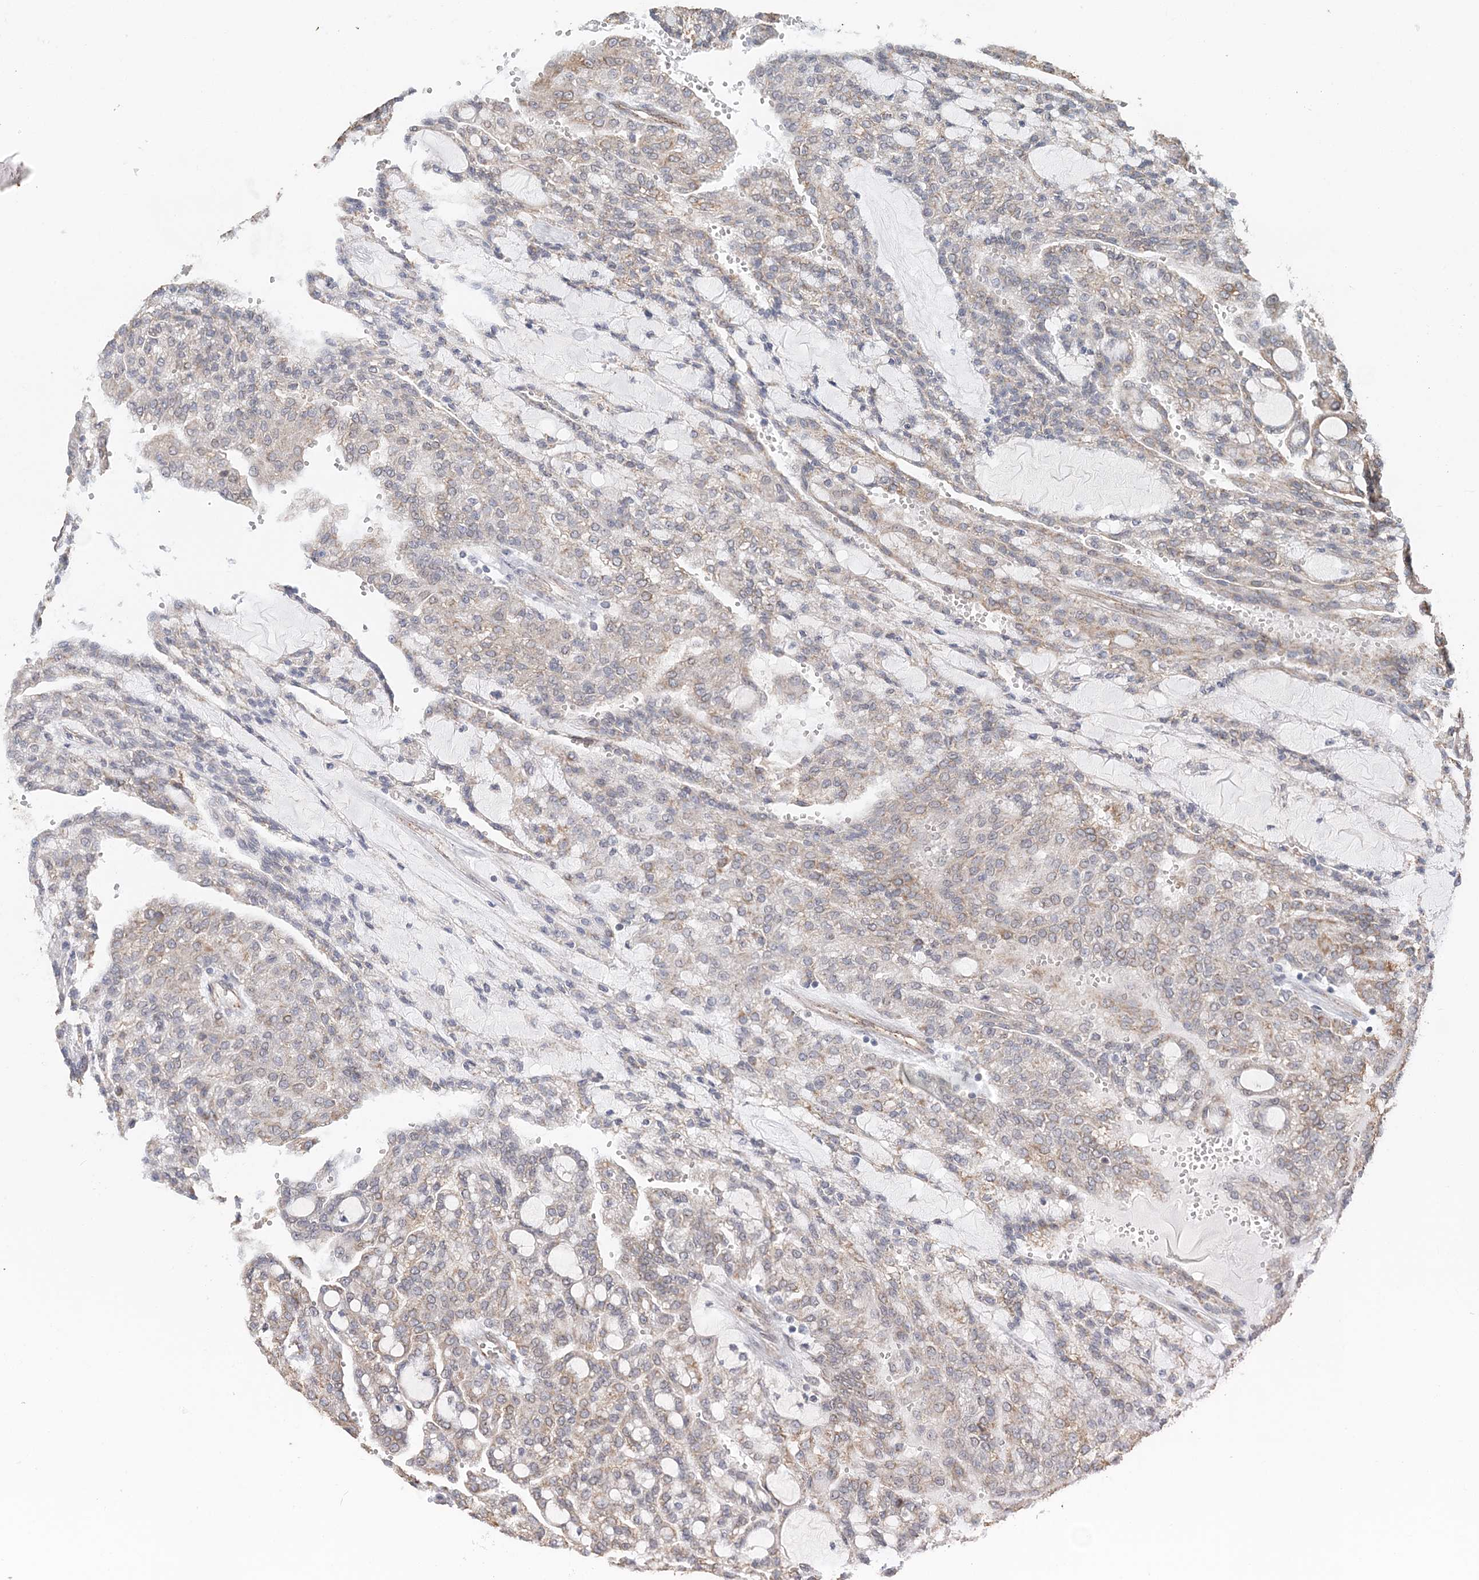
{"staining": {"intensity": "moderate", "quantity": "25%-75%", "location": "cytoplasmic/membranous"}, "tissue": "renal cancer", "cell_type": "Tumor cells", "image_type": "cancer", "snomed": [{"axis": "morphology", "description": "Adenocarcinoma, NOS"}, {"axis": "topography", "description": "Kidney"}], "caption": "Moderate cytoplasmic/membranous expression for a protein is appreciated in approximately 25%-75% of tumor cells of adenocarcinoma (renal) using immunohistochemistry (IHC).", "gene": "FBXO38", "patient": {"sex": "male", "age": 63}}